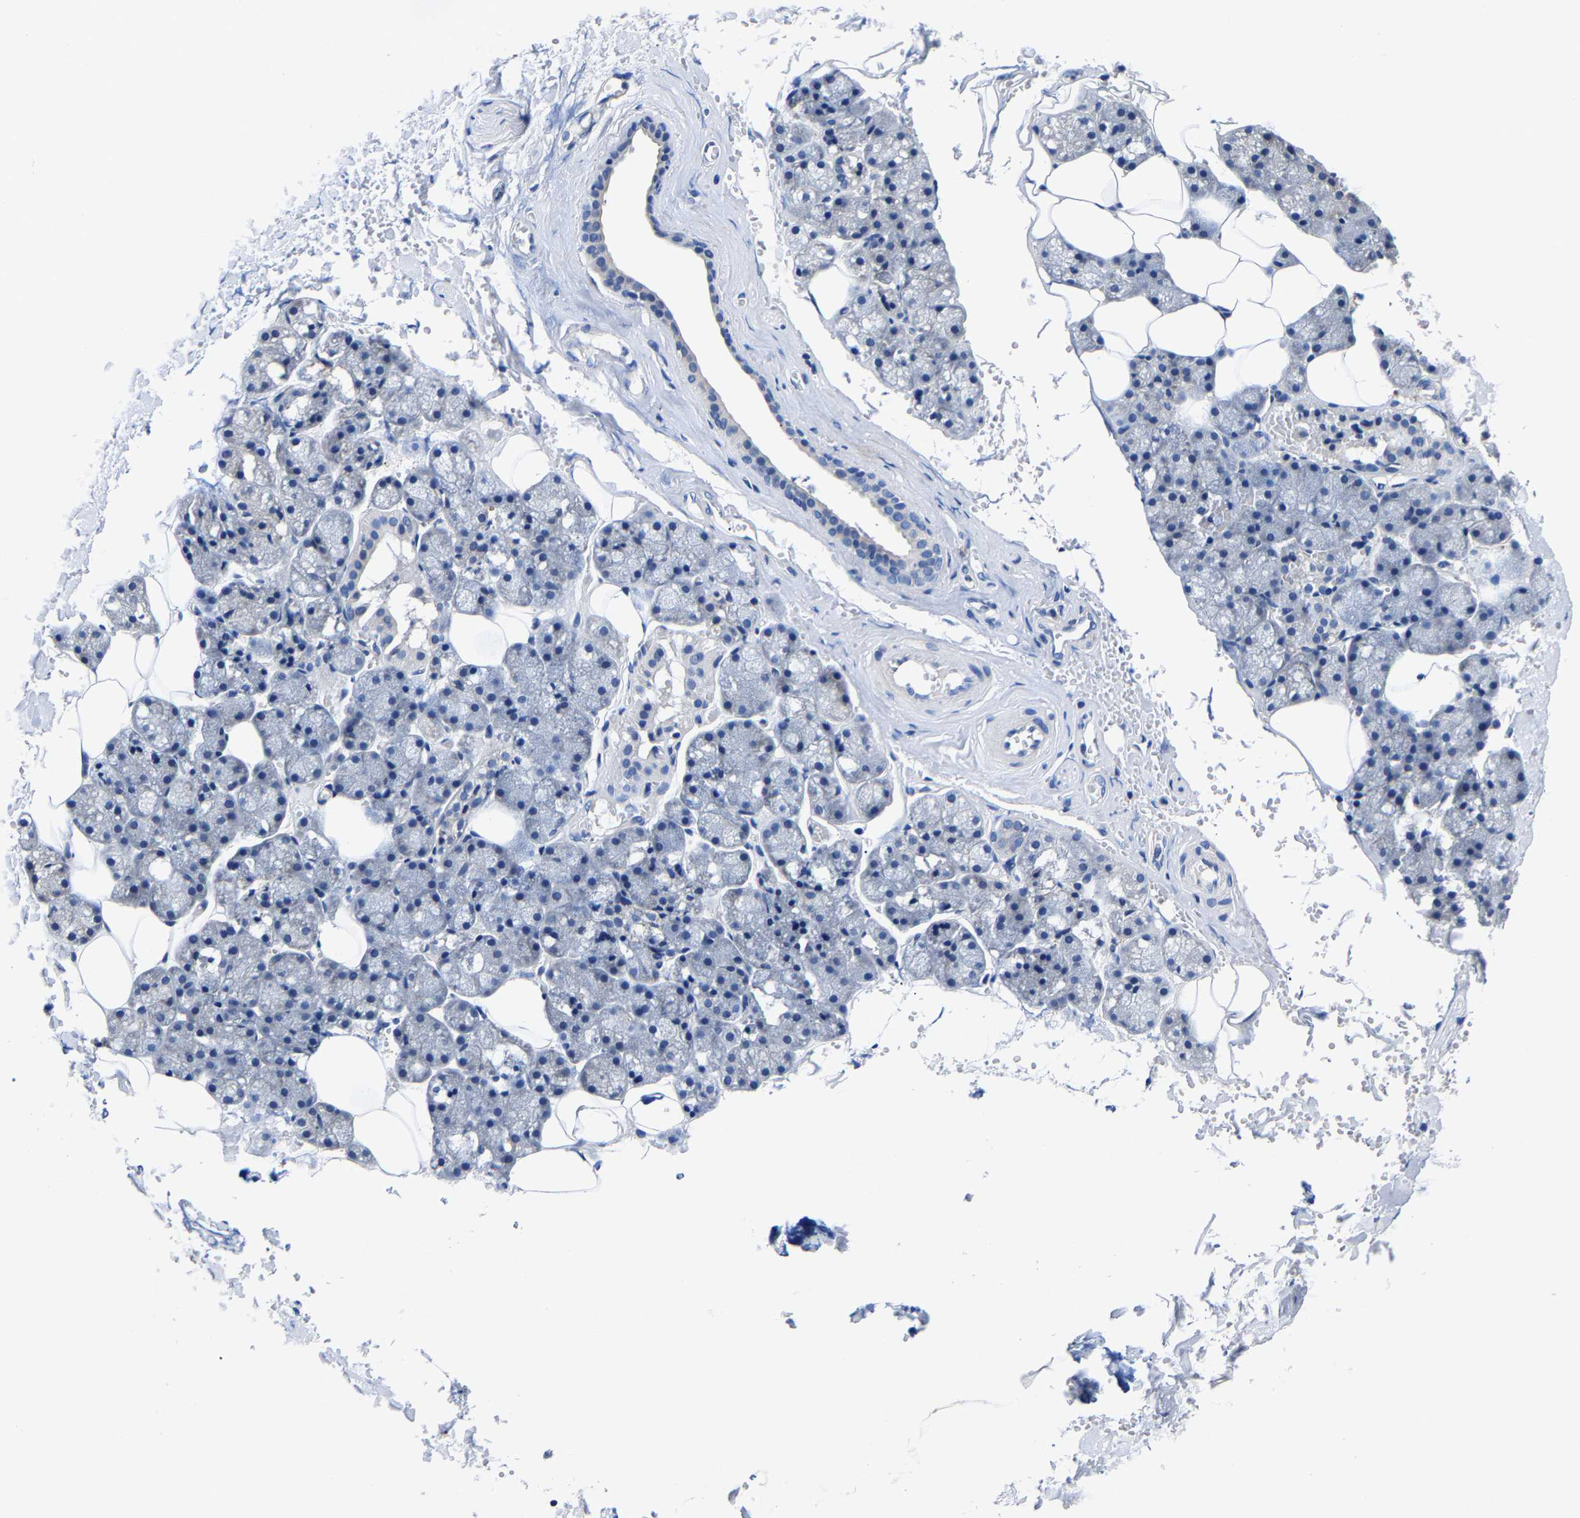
{"staining": {"intensity": "negative", "quantity": "none", "location": "none"}, "tissue": "salivary gland", "cell_type": "Glandular cells", "image_type": "normal", "snomed": [{"axis": "morphology", "description": "Normal tissue, NOS"}, {"axis": "topography", "description": "Salivary gland"}], "caption": "A high-resolution histopathology image shows immunohistochemistry (IHC) staining of normal salivary gland, which reveals no significant positivity in glandular cells.", "gene": "SRPK2", "patient": {"sex": "male", "age": 62}}